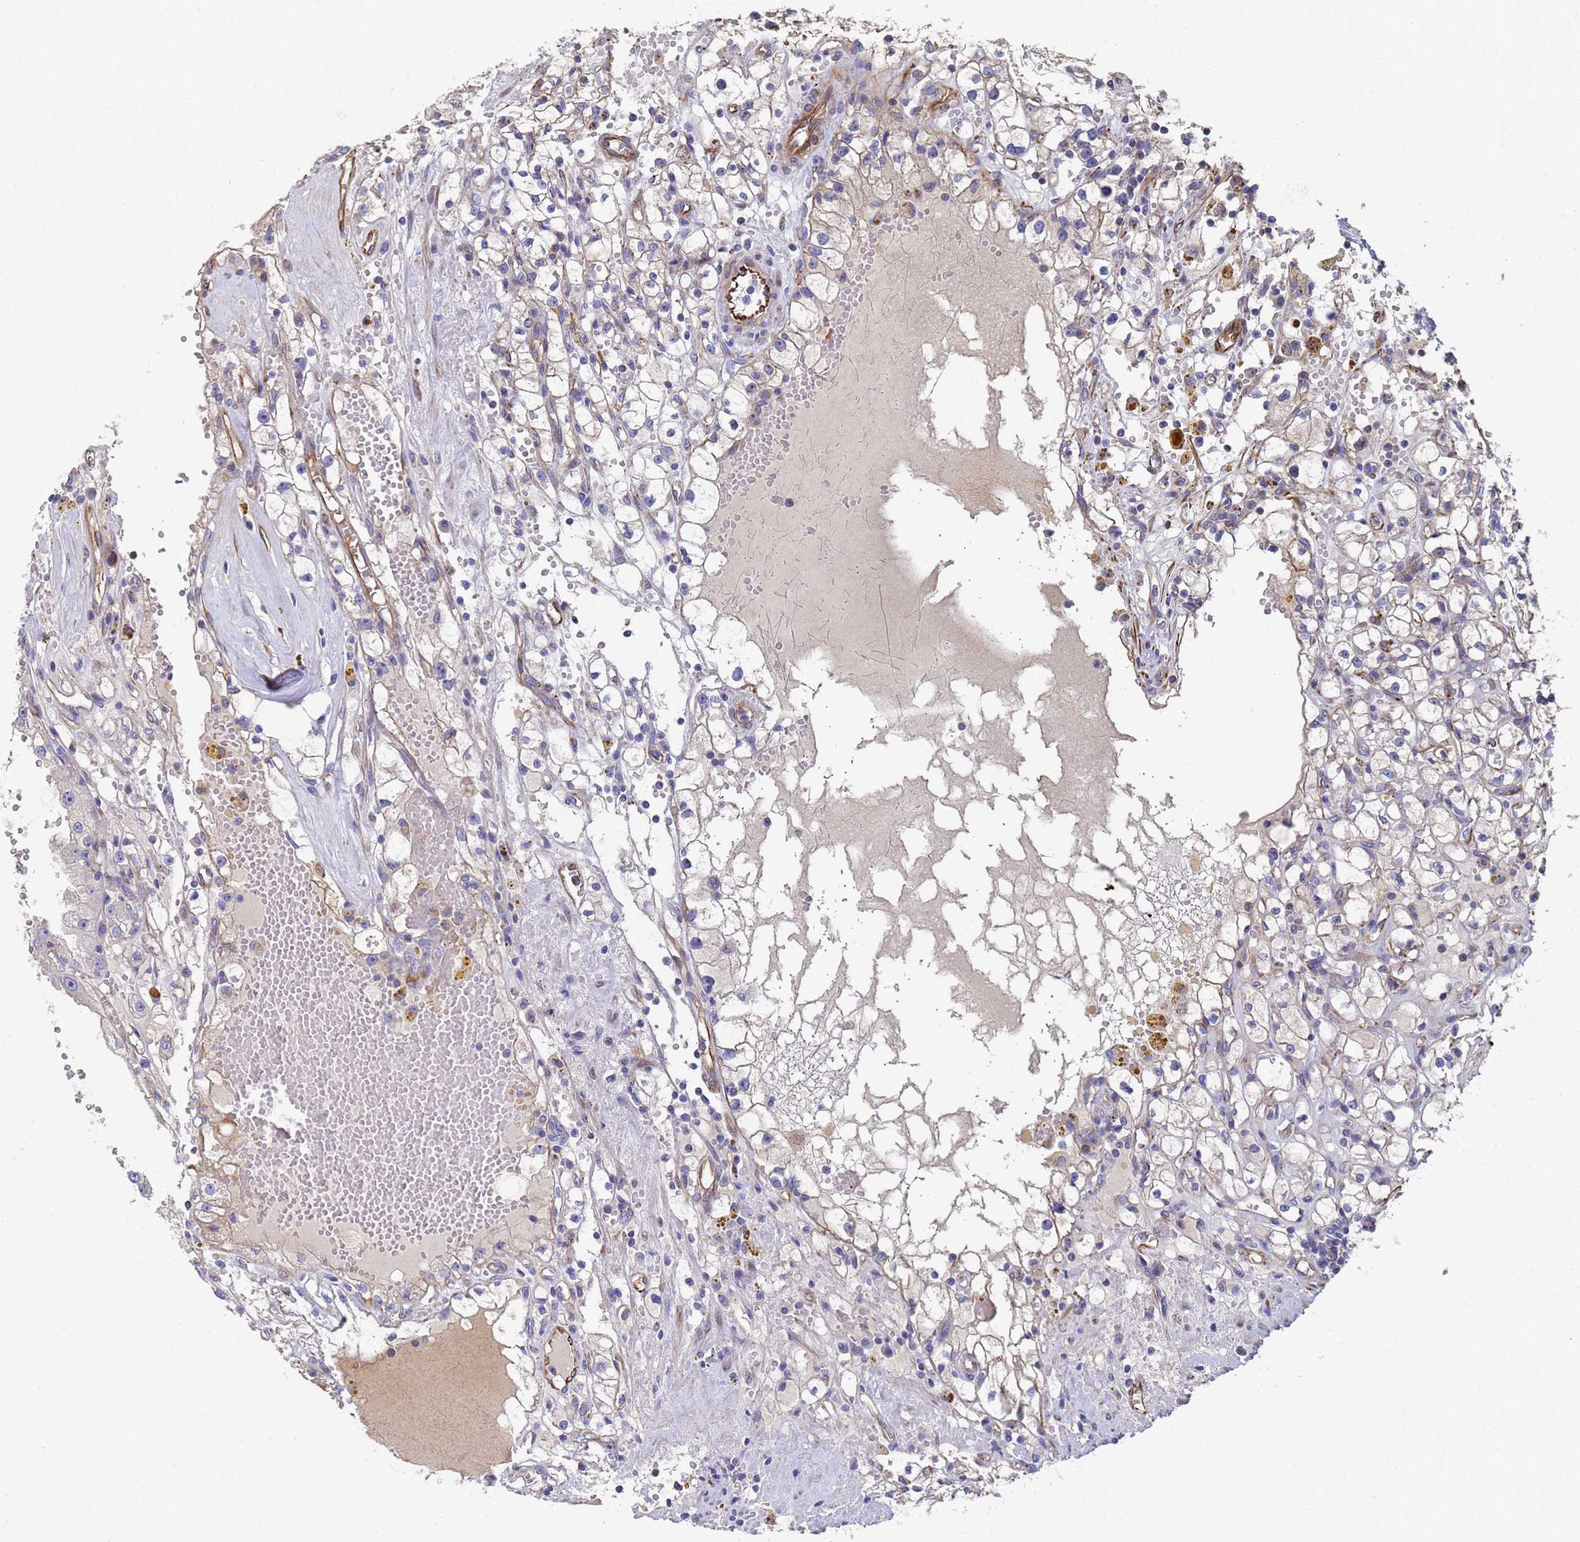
{"staining": {"intensity": "negative", "quantity": "none", "location": "none"}, "tissue": "renal cancer", "cell_type": "Tumor cells", "image_type": "cancer", "snomed": [{"axis": "morphology", "description": "Adenocarcinoma, NOS"}, {"axis": "topography", "description": "Kidney"}], "caption": "This is a histopathology image of immunohistochemistry (IHC) staining of renal adenocarcinoma, which shows no staining in tumor cells. (Immunohistochemistry (ihc), brightfield microscopy, high magnification).", "gene": "SYT13", "patient": {"sex": "male", "age": 56}}